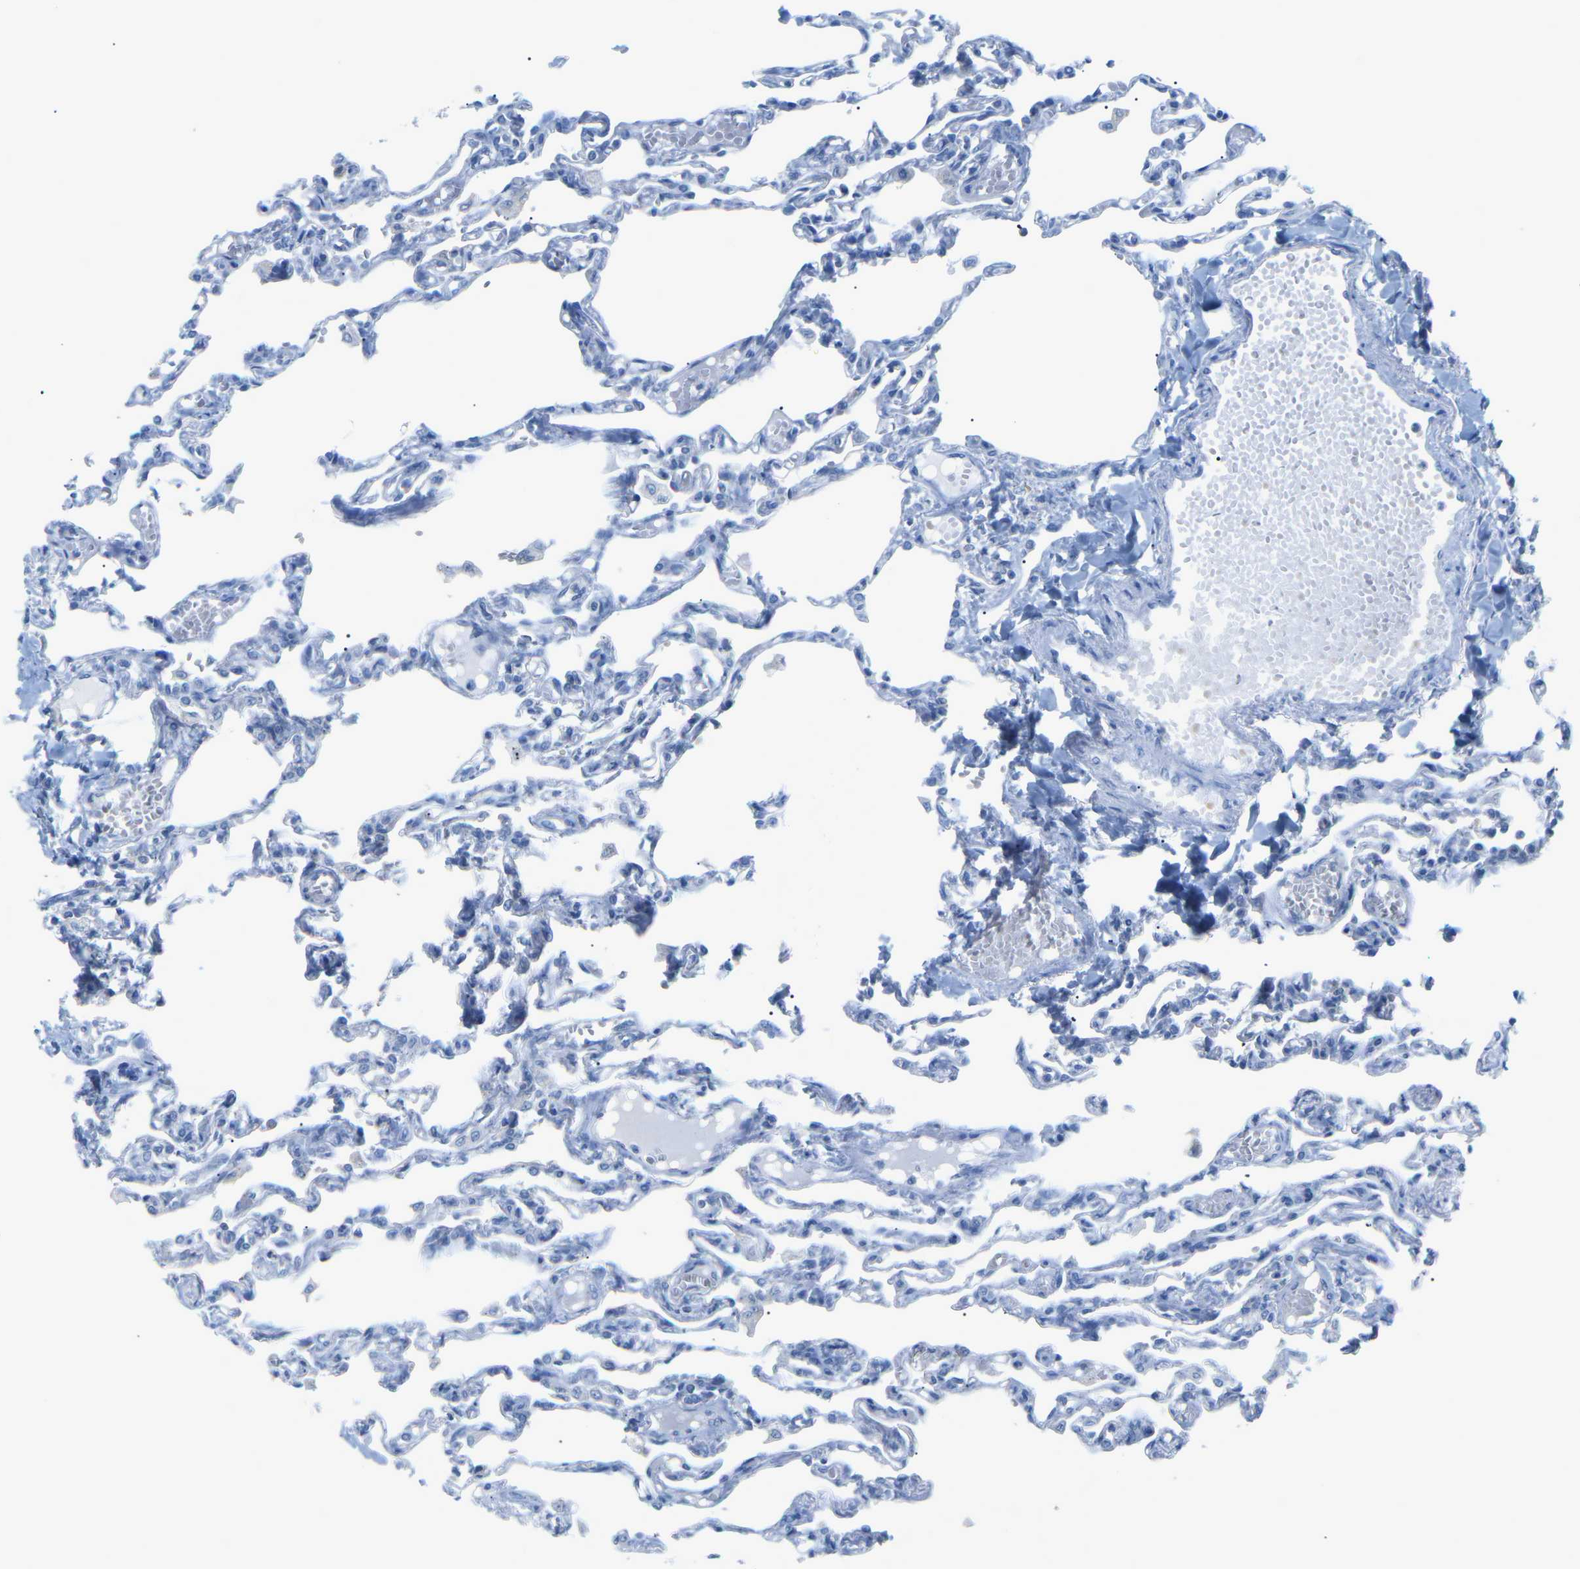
{"staining": {"intensity": "negative", "quantity": "none", "location": "none"}, "tissue": "lung", "cell_type": "Alveolar cells", "image_type": "normal", "snomed": [{"axis": "morphology", "description": "Normal tissue, NOS"}, {"axis": "topography", "description": "Lung"}], "caption": "Immunohistochemical staining of normal human lung reveals no significant positivity in alveolar cells.", "gene": "HBG2", "patient": {"sex": "male", "age": 21}}